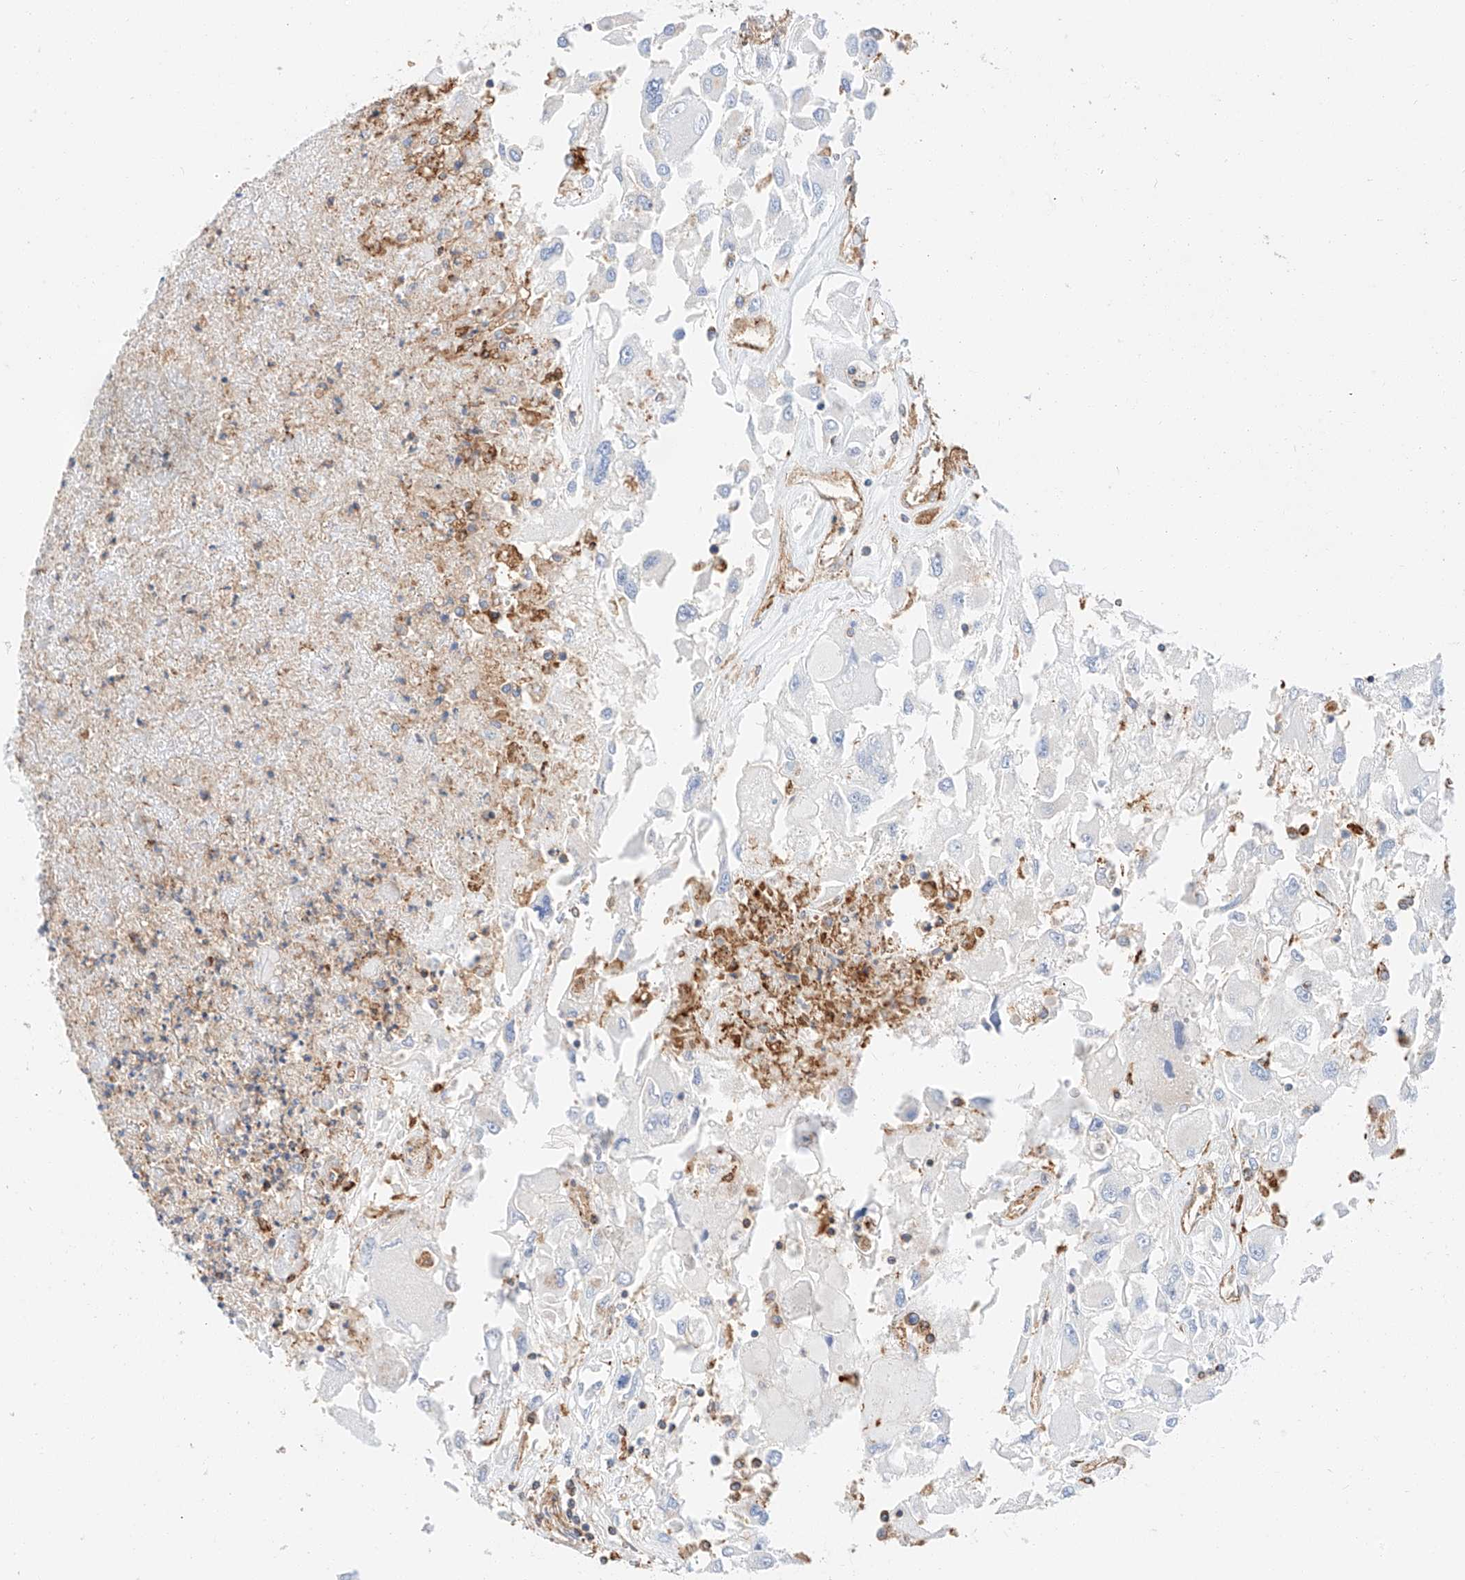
{"staining": {"intensity": "negative", "quantity": "none", "location": "none"}, "tissue": "renal cancer", "cell_type": "Tumor cells", "image_type": "cancer", "snomed": [{"axis": "morphology", "description": "Adenocarcinoma, NOS"}, {"axis": "topography", "description": "Kidney"}], "caption": "There is no significant positivity in tumor cells of adenocarcinoma (renal). The staining is performed using DAB brown chromogen with nuclei counter-stained in using hematoxylin.", "gene": "HAUS4", "patient": {"sex": "female", "age": 52}}